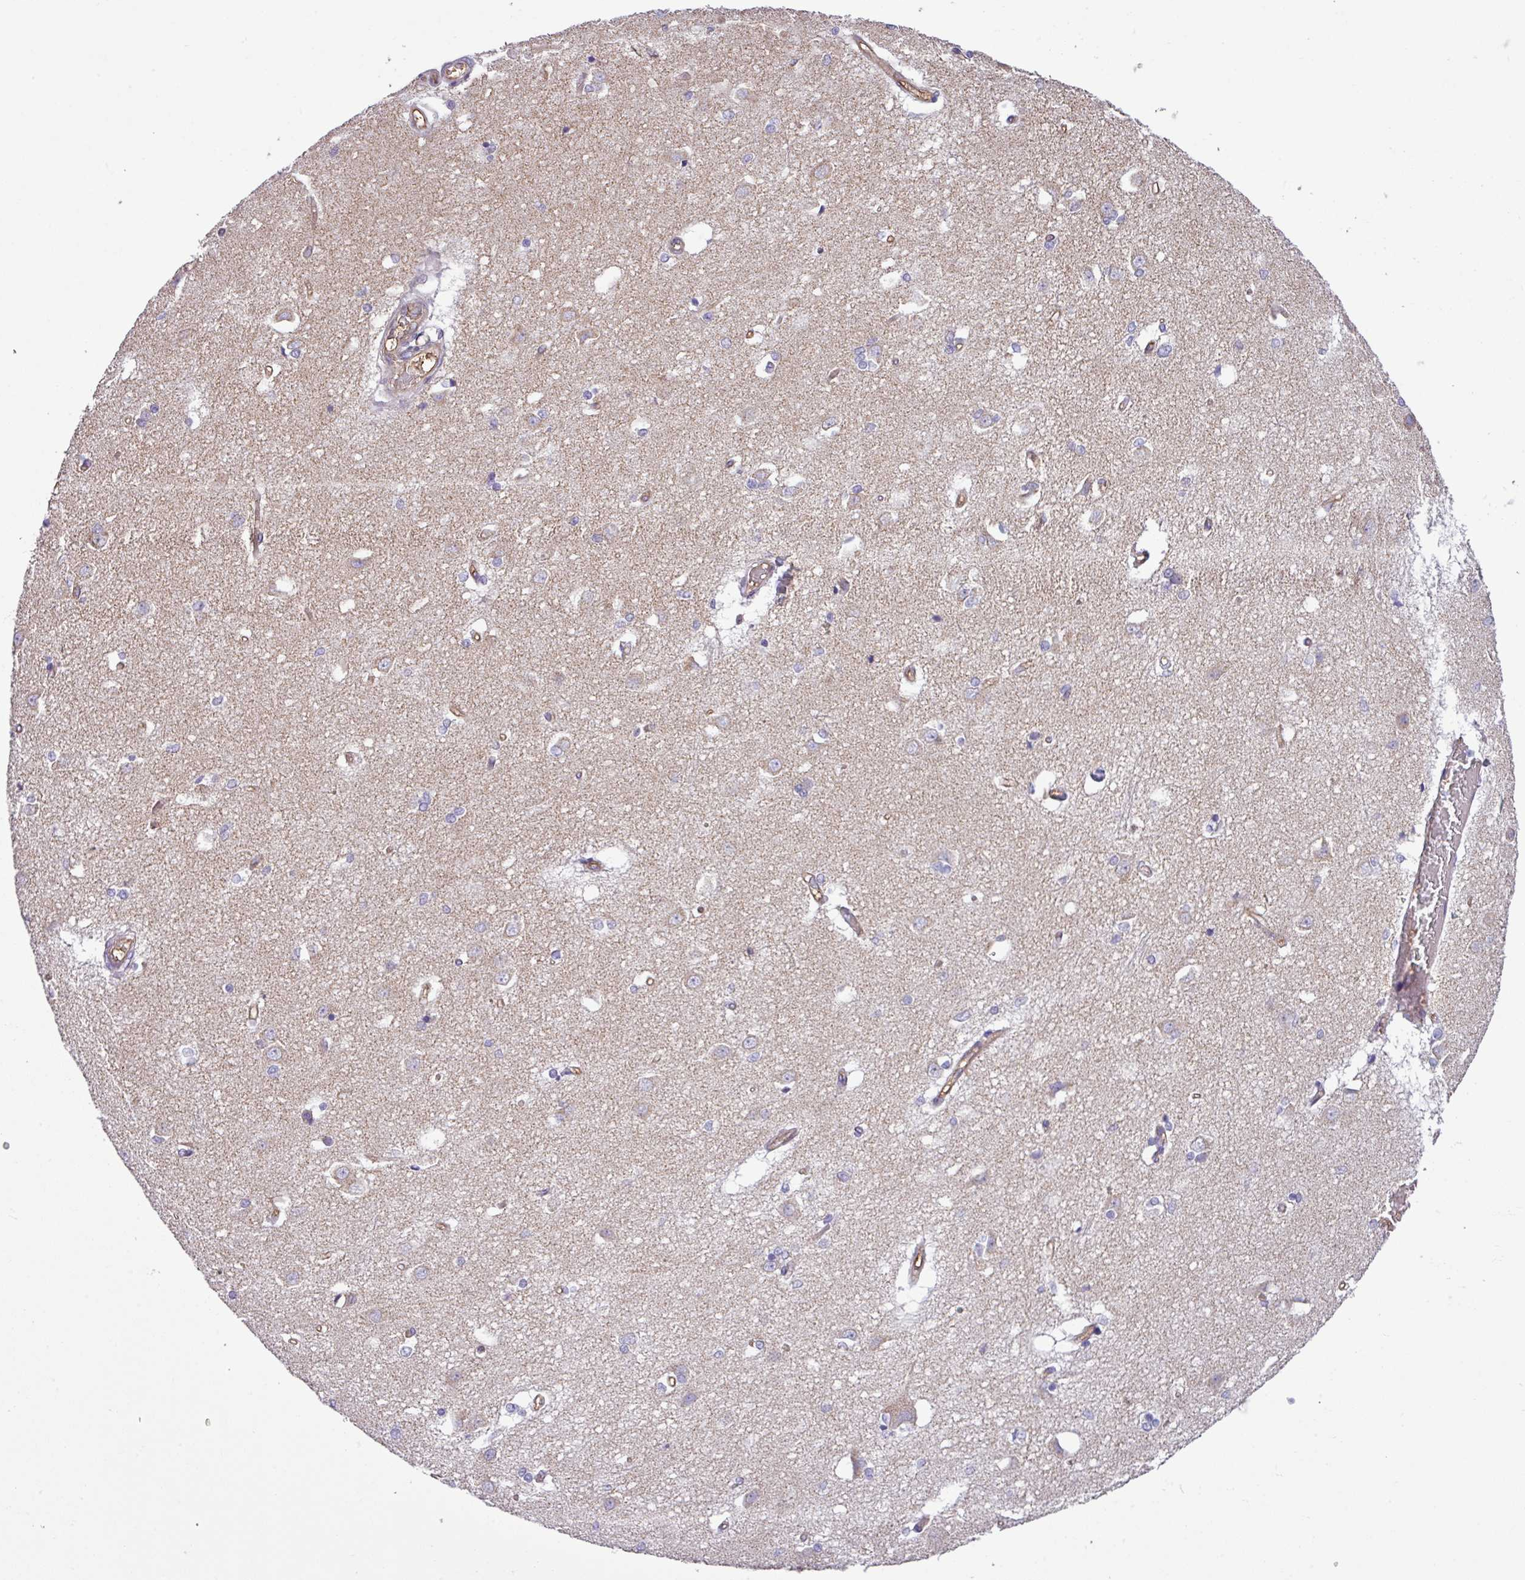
{"staining": {"intensity": "weak", "quantity": "<25%", "location": "cytoplasmic/membranous"}, "tissue": "caudate", "cell_type": "Glial cells", "image_type": "normal", "snomed": [{"axis": "morphology", "description": "Normal tissue, NOS"}, {"axis": "topography", "description": "Lateral ventricle wall"}], "caption": "The IHC histopathology image has no significant staining in glial cells of caudate.", "gene": "SLC23A2", "patient": {"sex": "male", "age": 37}}